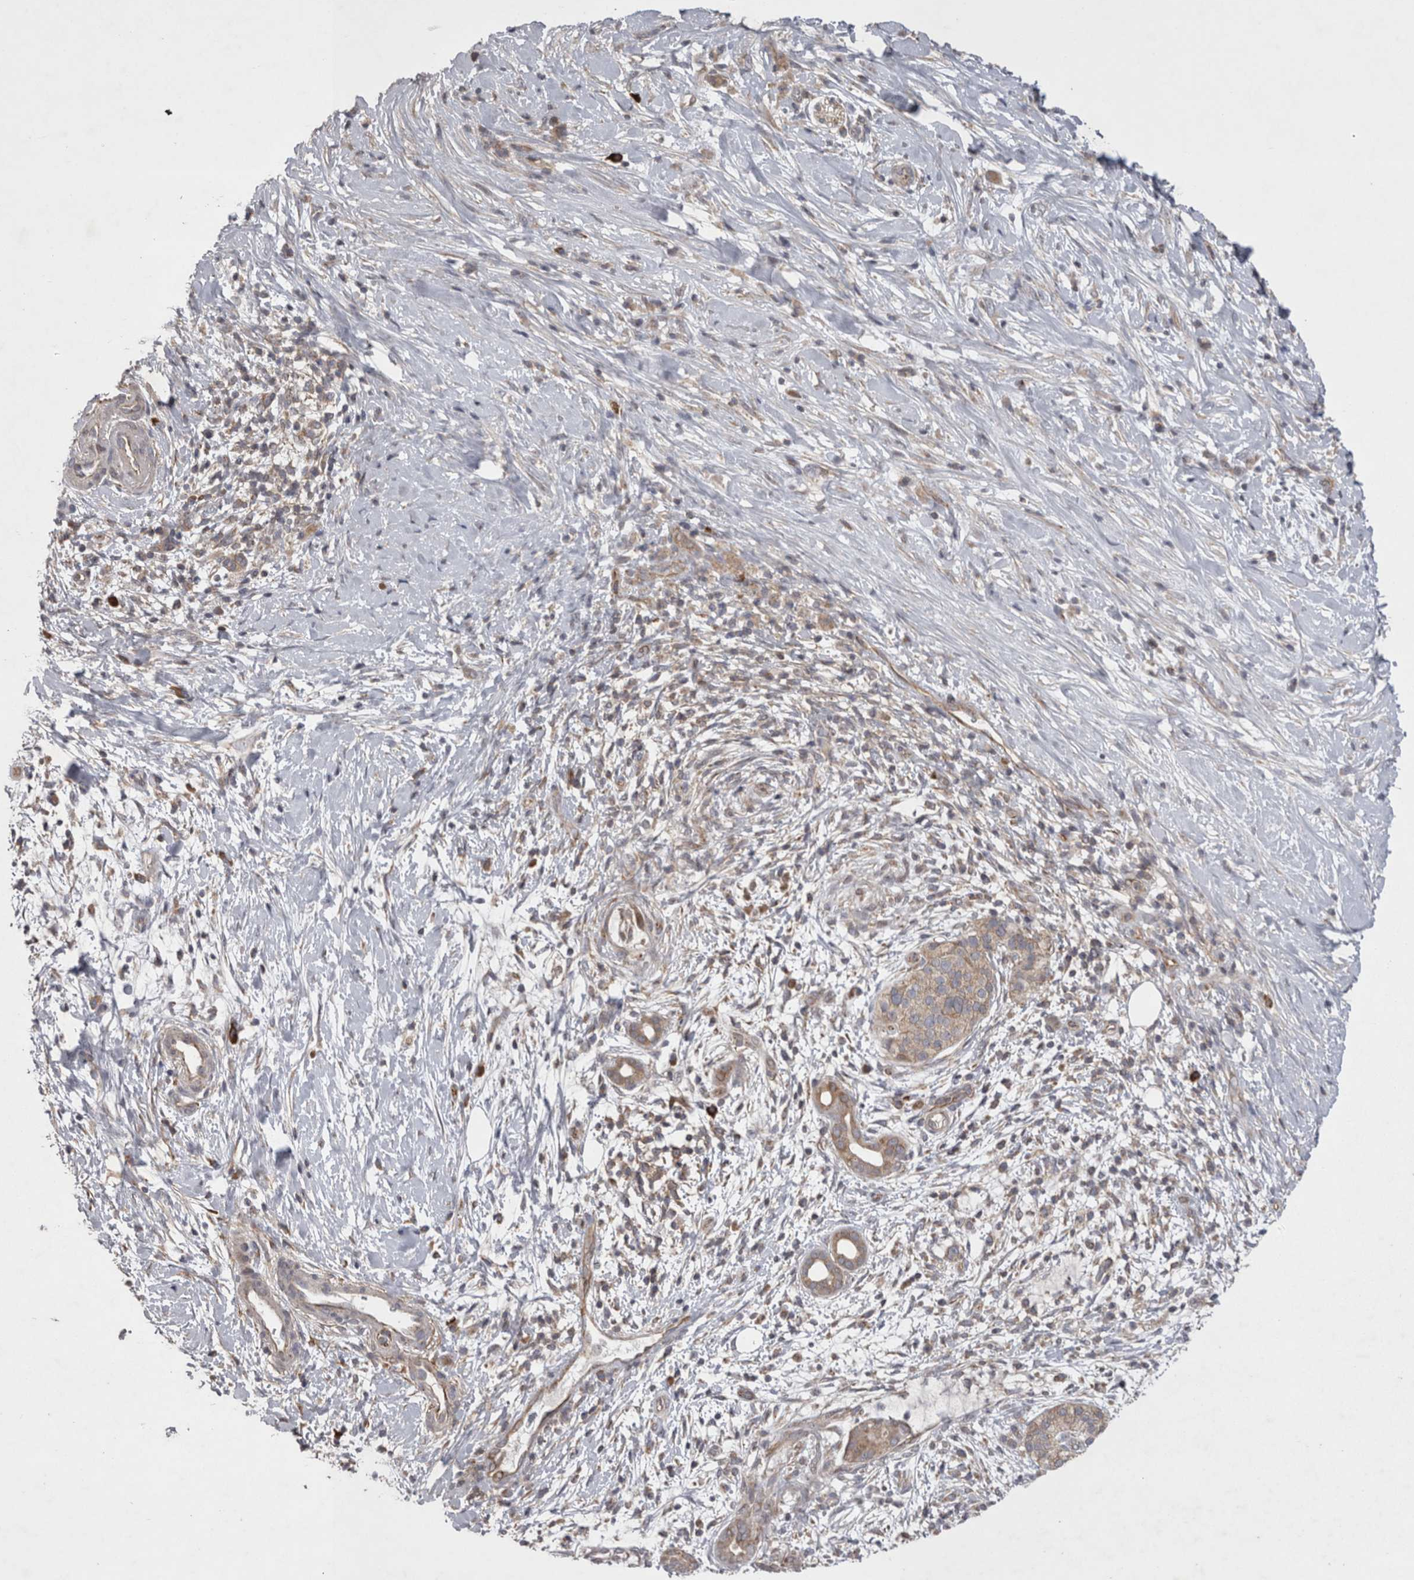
{"staining": {"intensity": "weak", "quantity": "25%-75%", "location": "cytoplasmic/membranous"}, "tissue": "pancreatic cancer", "cell_type": "Tumor cells", "image_type": "cancer", "snomed": [{"axis": "morphology", "description": "Adenocarcinoma, NOS"}, {"axis": "topography", "description": "Pancreas"}], "caption": "Immunohistochemistry (DAB (3,3'-diaminobenzidine)) staining of pancreatic adenocarcinoma exhibits weak cytoplasmic/membranous protein positivity in about 25%-75% of tumor cells. Using DAB (3,3'-diaminobenzidine) (brown) and hematoxylin (blue) stains, captured at high magnification using brightfield microscopy.", "gene": "TSPOAP1", "patient": {"sex": "male", "age": 58}}